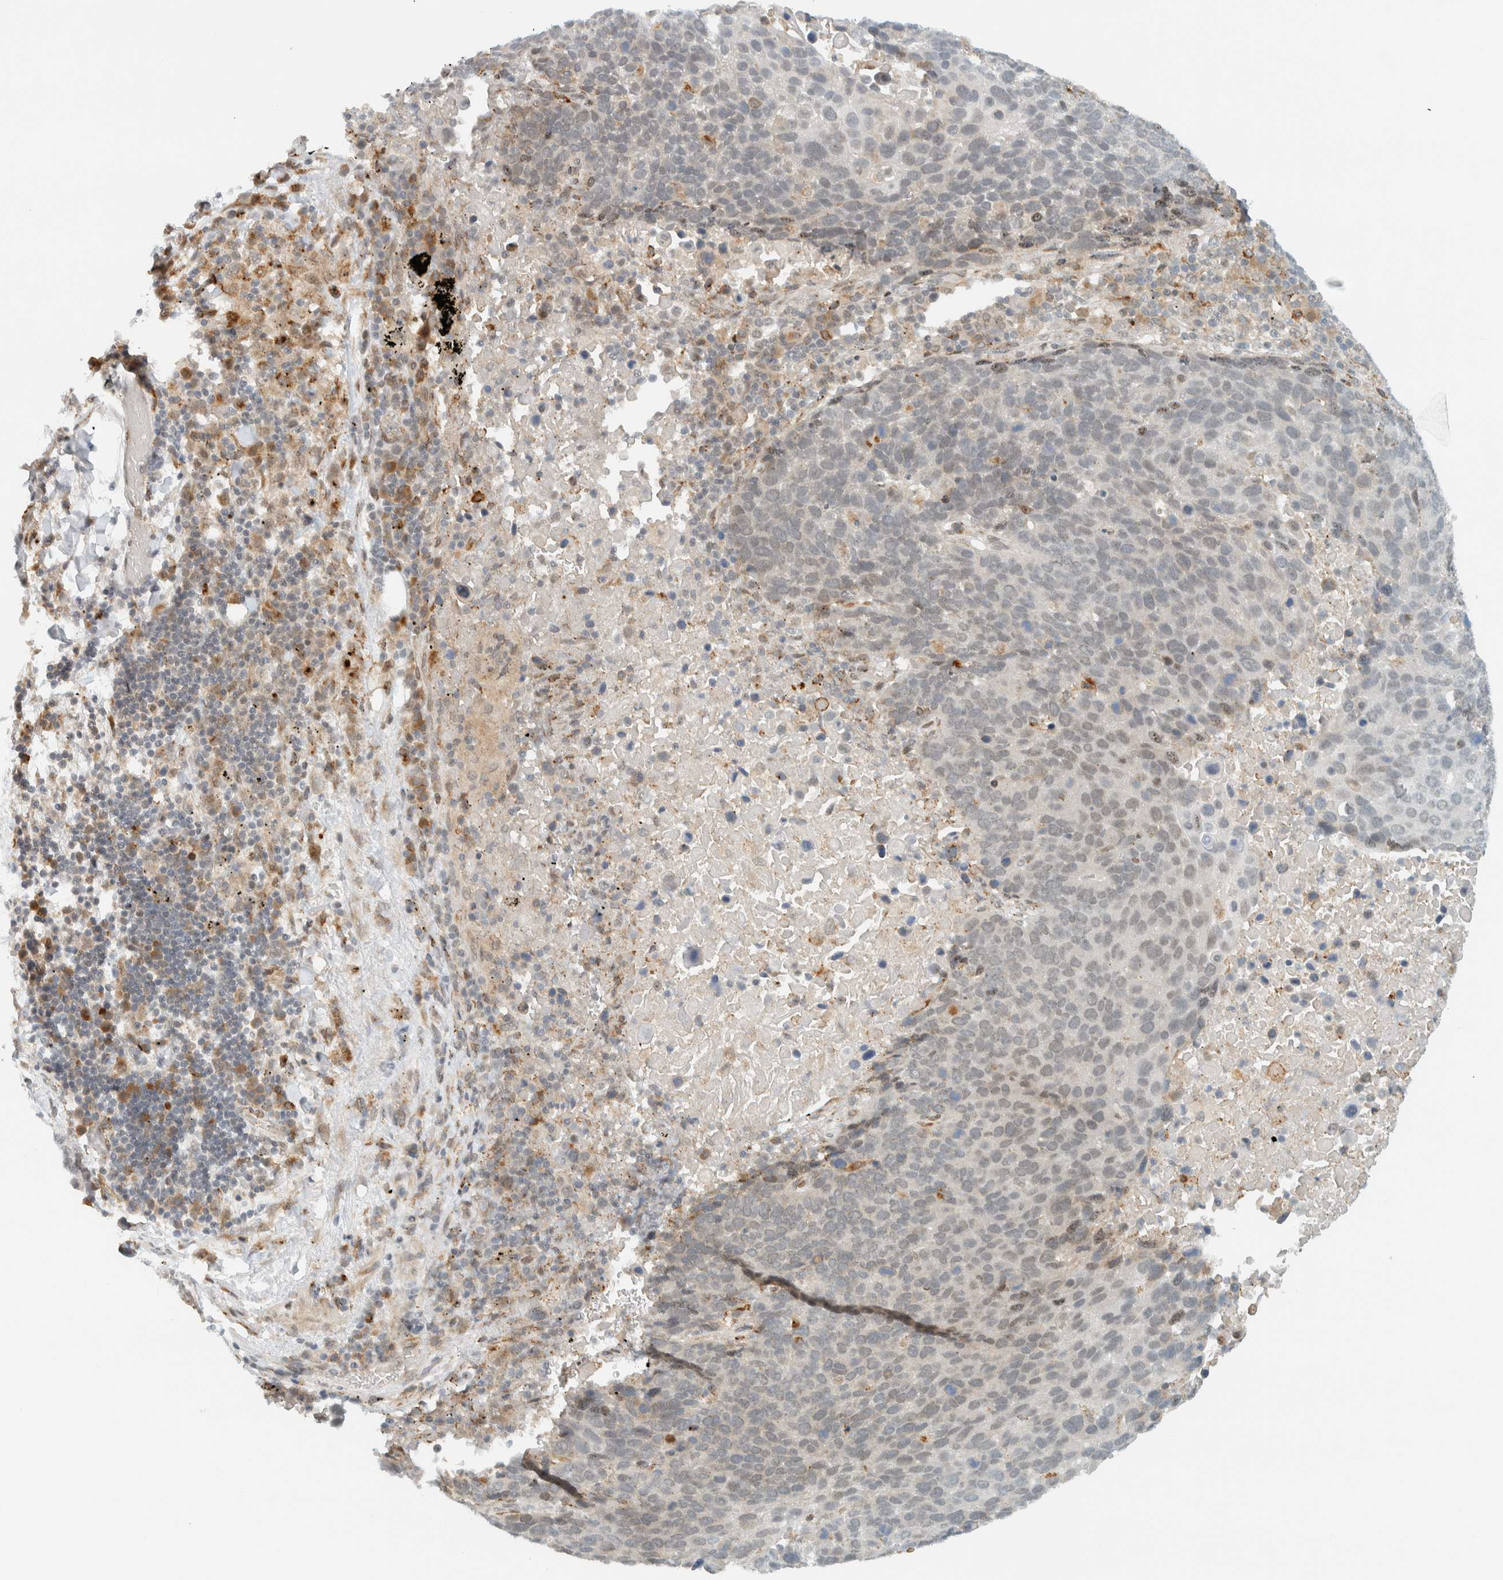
{"staining": {"intensity": "weak", "quantity": "<25%", "location": "nuclear"}, "tissue": "lung cancer", "cell_type": "Tumor cells", "image_type": "cancer", "snomed": [{"axis": "morphology", "description": "Squamous cell carcinoma, NOS"}, {"axis": "topography", "description": "Lung"}], "caption": "Tumor cells show no significant positivity in lung cancer.", "gene": "ITPRID1", "patient": {"sex": "male", "age": 66}}